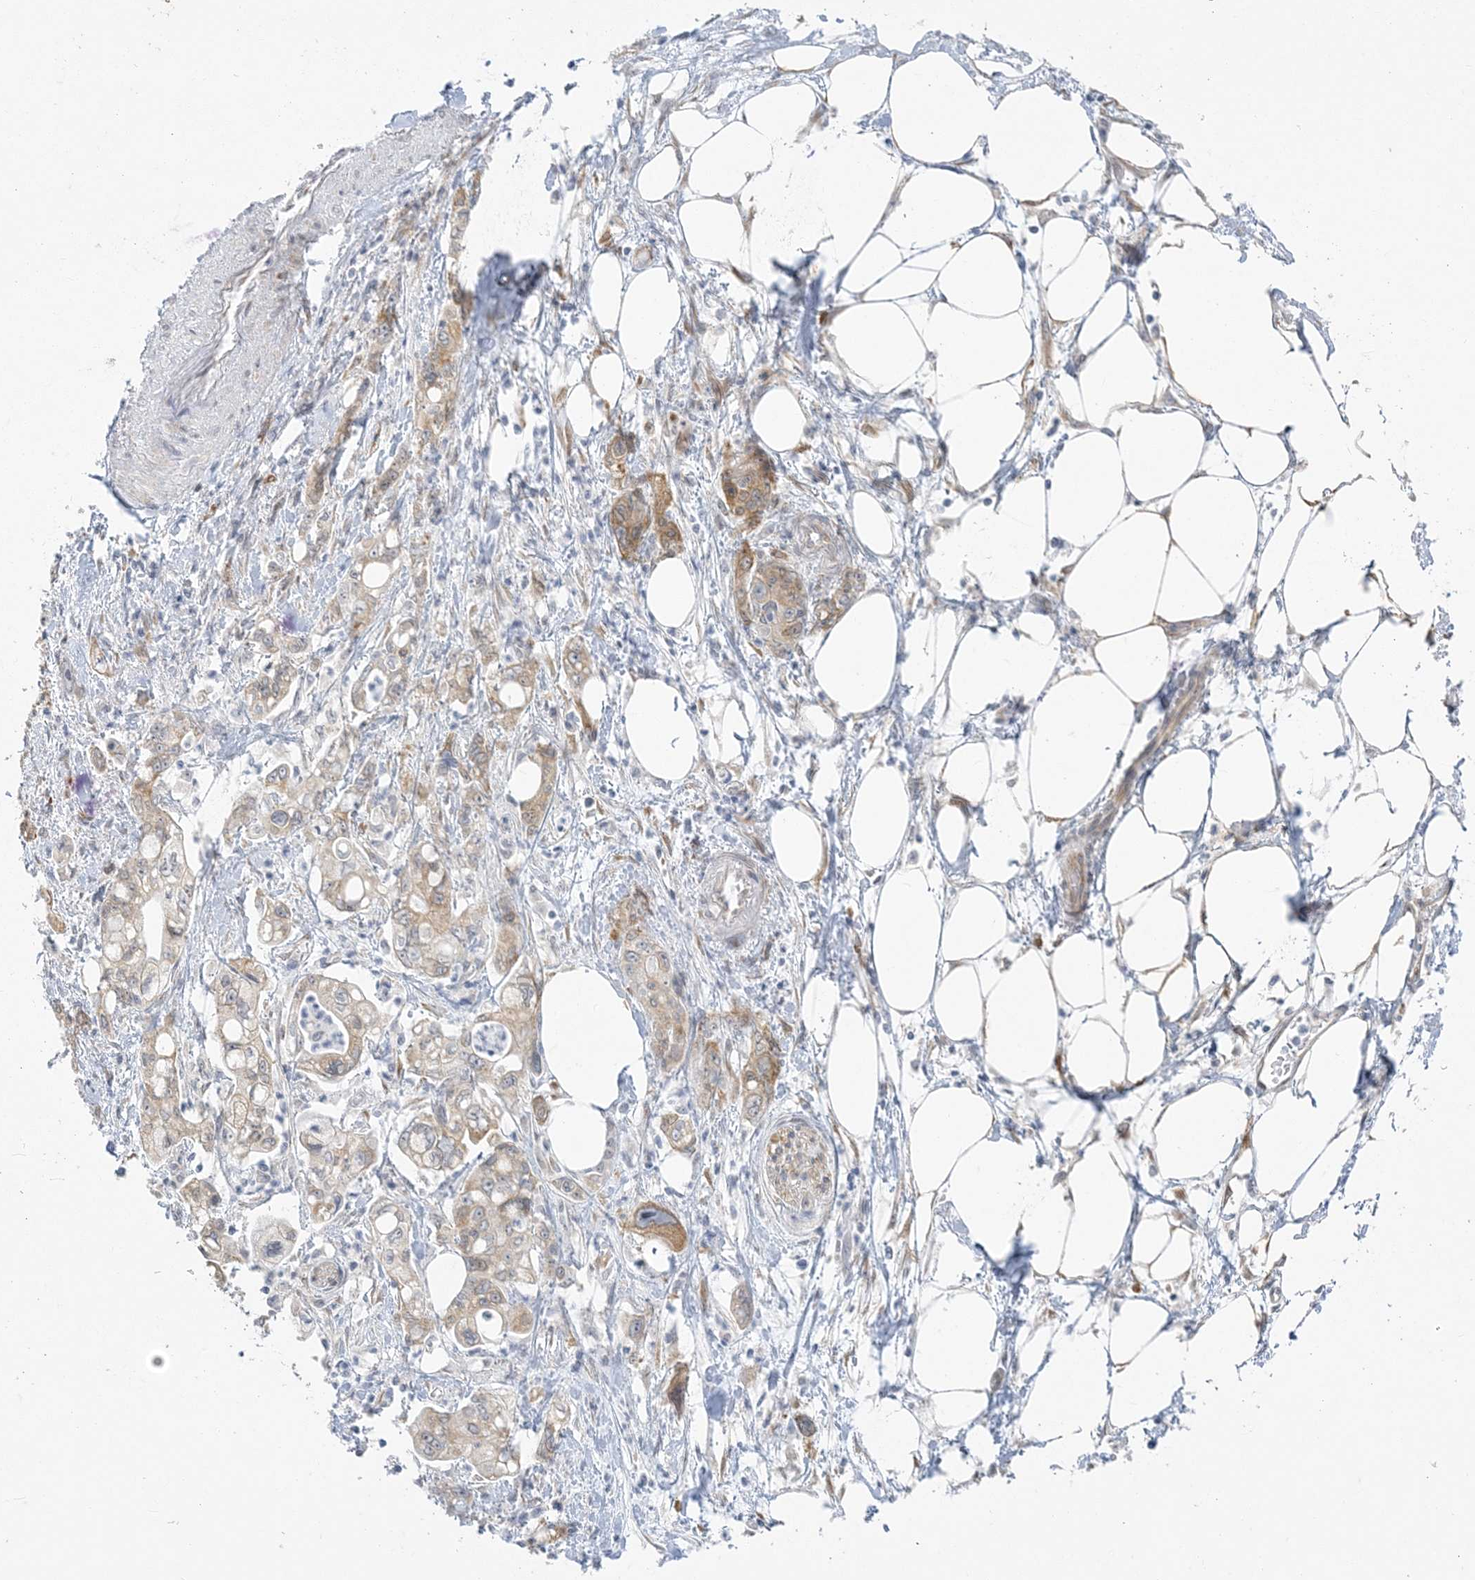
{"staining": {"intensity": "weak", "quantity": ">75%", "location": "cytoplasmic/membranous"}, "tissue": "pancreatic cancer", "cell_type": "Tumor cells", "image_type": "cancer", "snomed": [{"axis": "morphology", "description": "Adenocarcinoma, NOS"}, {"axis": "topography", "description": "Pancreas"}], "caption": "IHC of human pancreatic adenocarcinoma exhibits low levels of weak cytoplasmic/membranous positivity in approximately >75% of tumor cells.", "gene": "ZC3H6", "patient": {"sex": "male", "age": 70}}